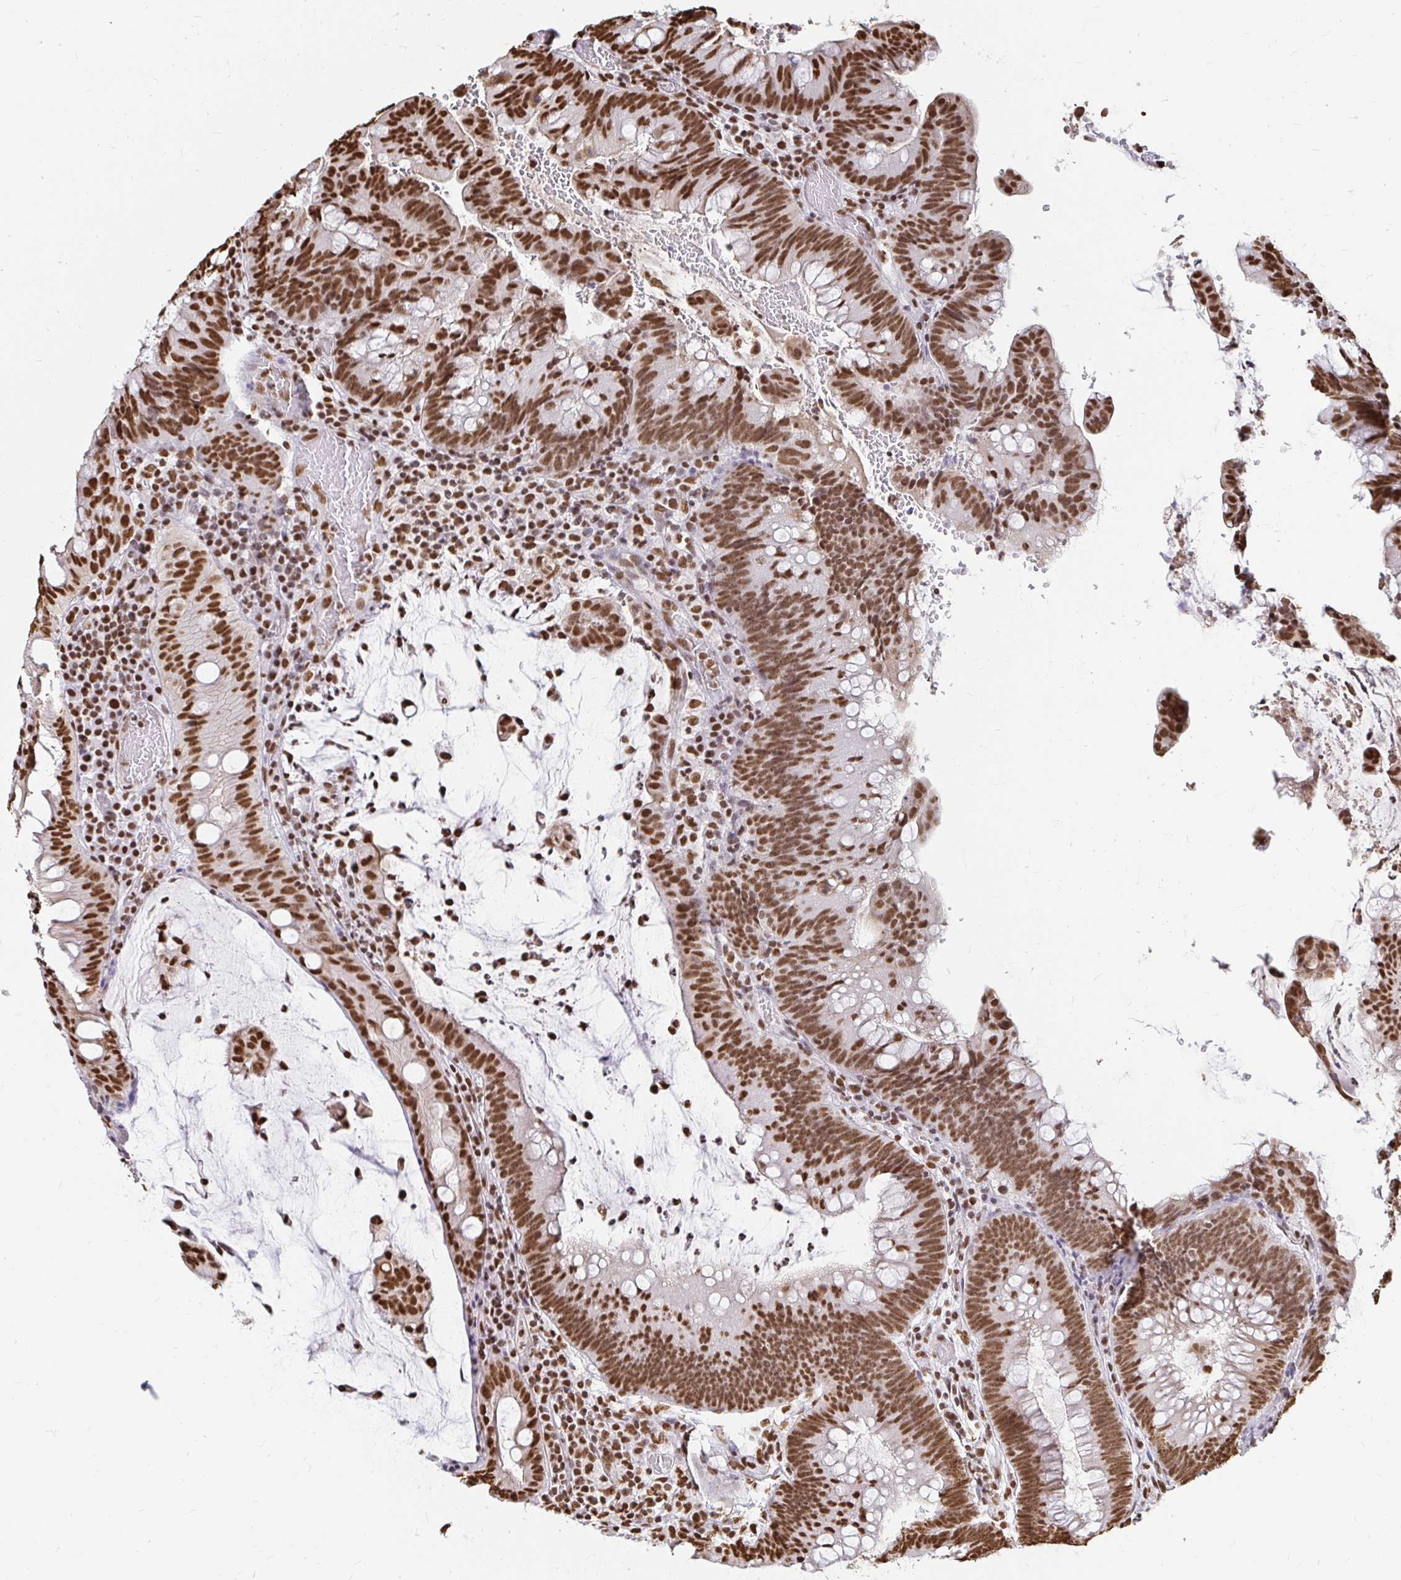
{"staining": {"intensity": "strong", "quantity": ">75%", "location": "nuclear"}, "tissue": "colorectal cancer", "cell_type": "Tumor cells", "image_type": "cancer", "snomed": [{"axis": "morphology", "description": "Adenocarcinoma, NOS"}, {"axis": "topography", "description": "Colon"}], "caption": "Immunohistochemical staining of human colorectal cancer (adenocarcinoma) reveals high levels of strong nuclear staining in about >75% of tumor cells.", "gene": "HNRNPU", "patient": {"sex": "male", "age": 62}}